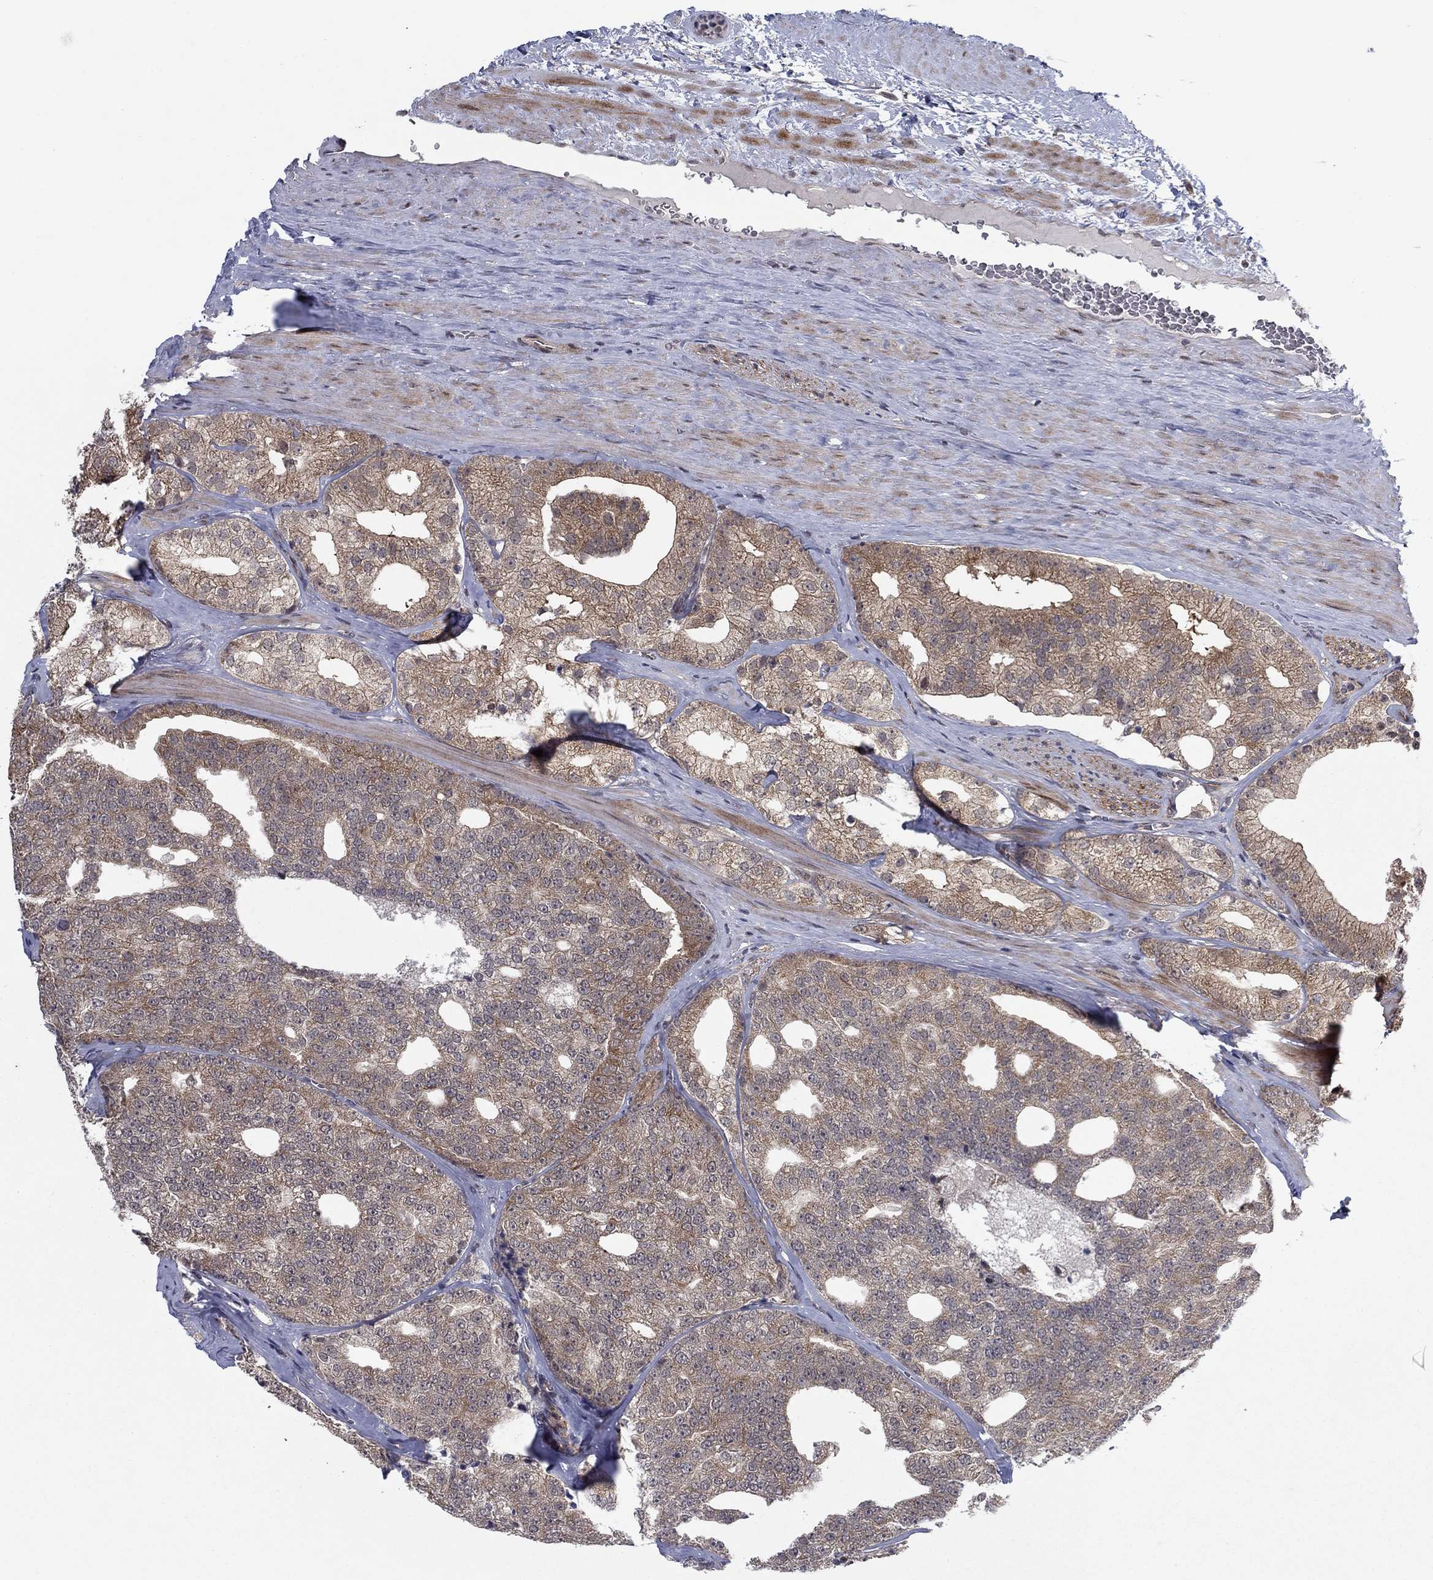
{"staining": {"intensity": "moderate", "quantity": "25%-75%", "location": "cytoplasmic/membranous"}, "tissue": "prostate cancer", "cell_type": "Tumor cells", "image_type": "cancer", "snomed": [{"axis": "morphology", "description": "Adenocarcinoma, NOS"}, {"axis": "topography", "description": "Prostate and seminal vesicle, NOS"}], "caption": "Tumor cells show medium levels of moderate cytoplasmic/membranous positivity in about 25%-75% of cells in human prostate adenocarcinoma.", "gene": "PSMC1", "patient": {"sex": "male", "age": 62}}